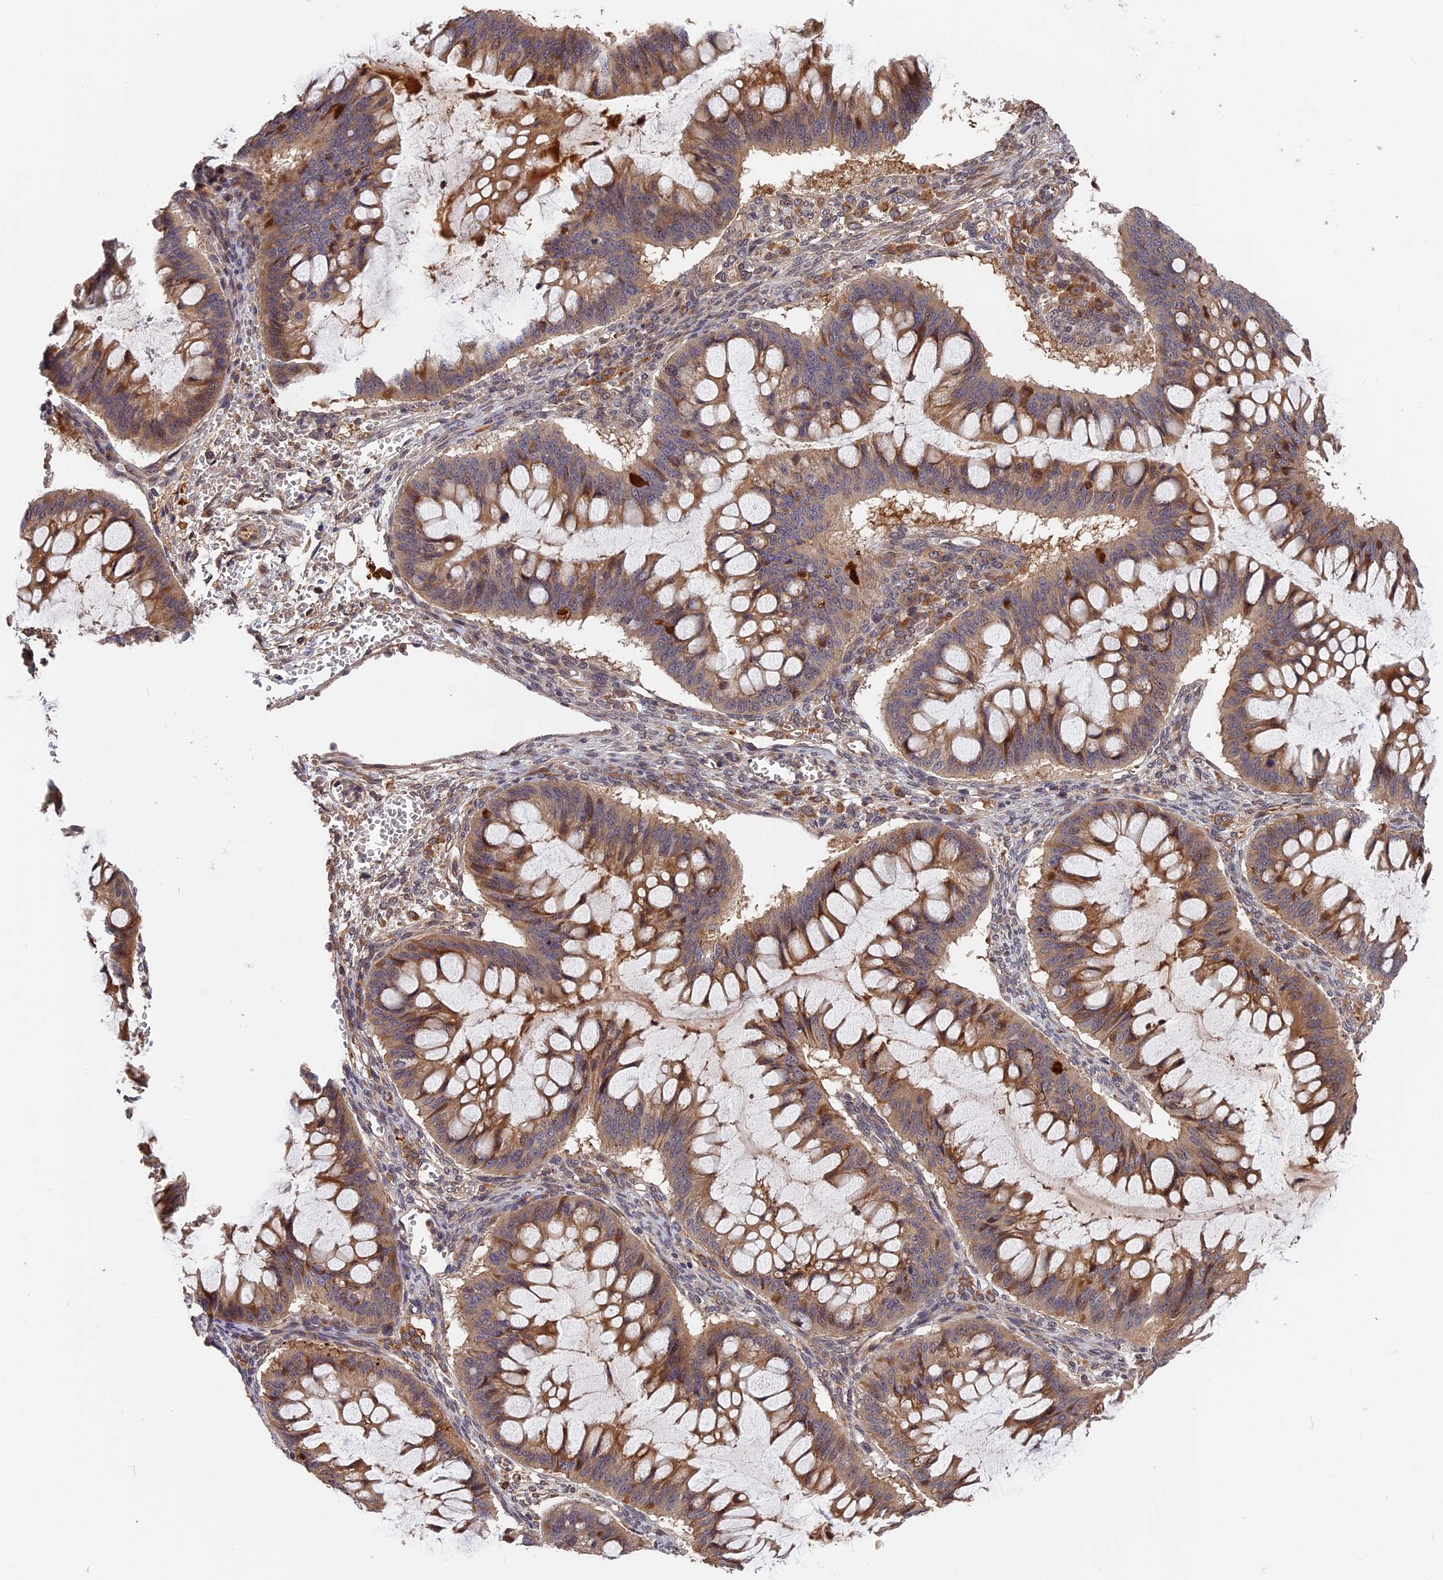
{"staining": {"intensity": "moderate", "quantity": ">75%", "location": "cytoplasmic/membranous"}, "tissue": "ovarian cancer", "cell_type": "Tumor cells", "image_type": "cancer", "snomed": [{"axis": "morphology", "description": "Cystadenocarcinoma, mucinous, NOS"}, {"axis": "topography", "description": "Ovary"}], "caption": "An image showing moderate cytoplasmic/membranous expression in approximately >75% of tumor cells in ovarian cancer, as visualized by brown immunohistochemical staining.", "gene": "ITIH1", "patient": {"sex": "female", "age": 73}}